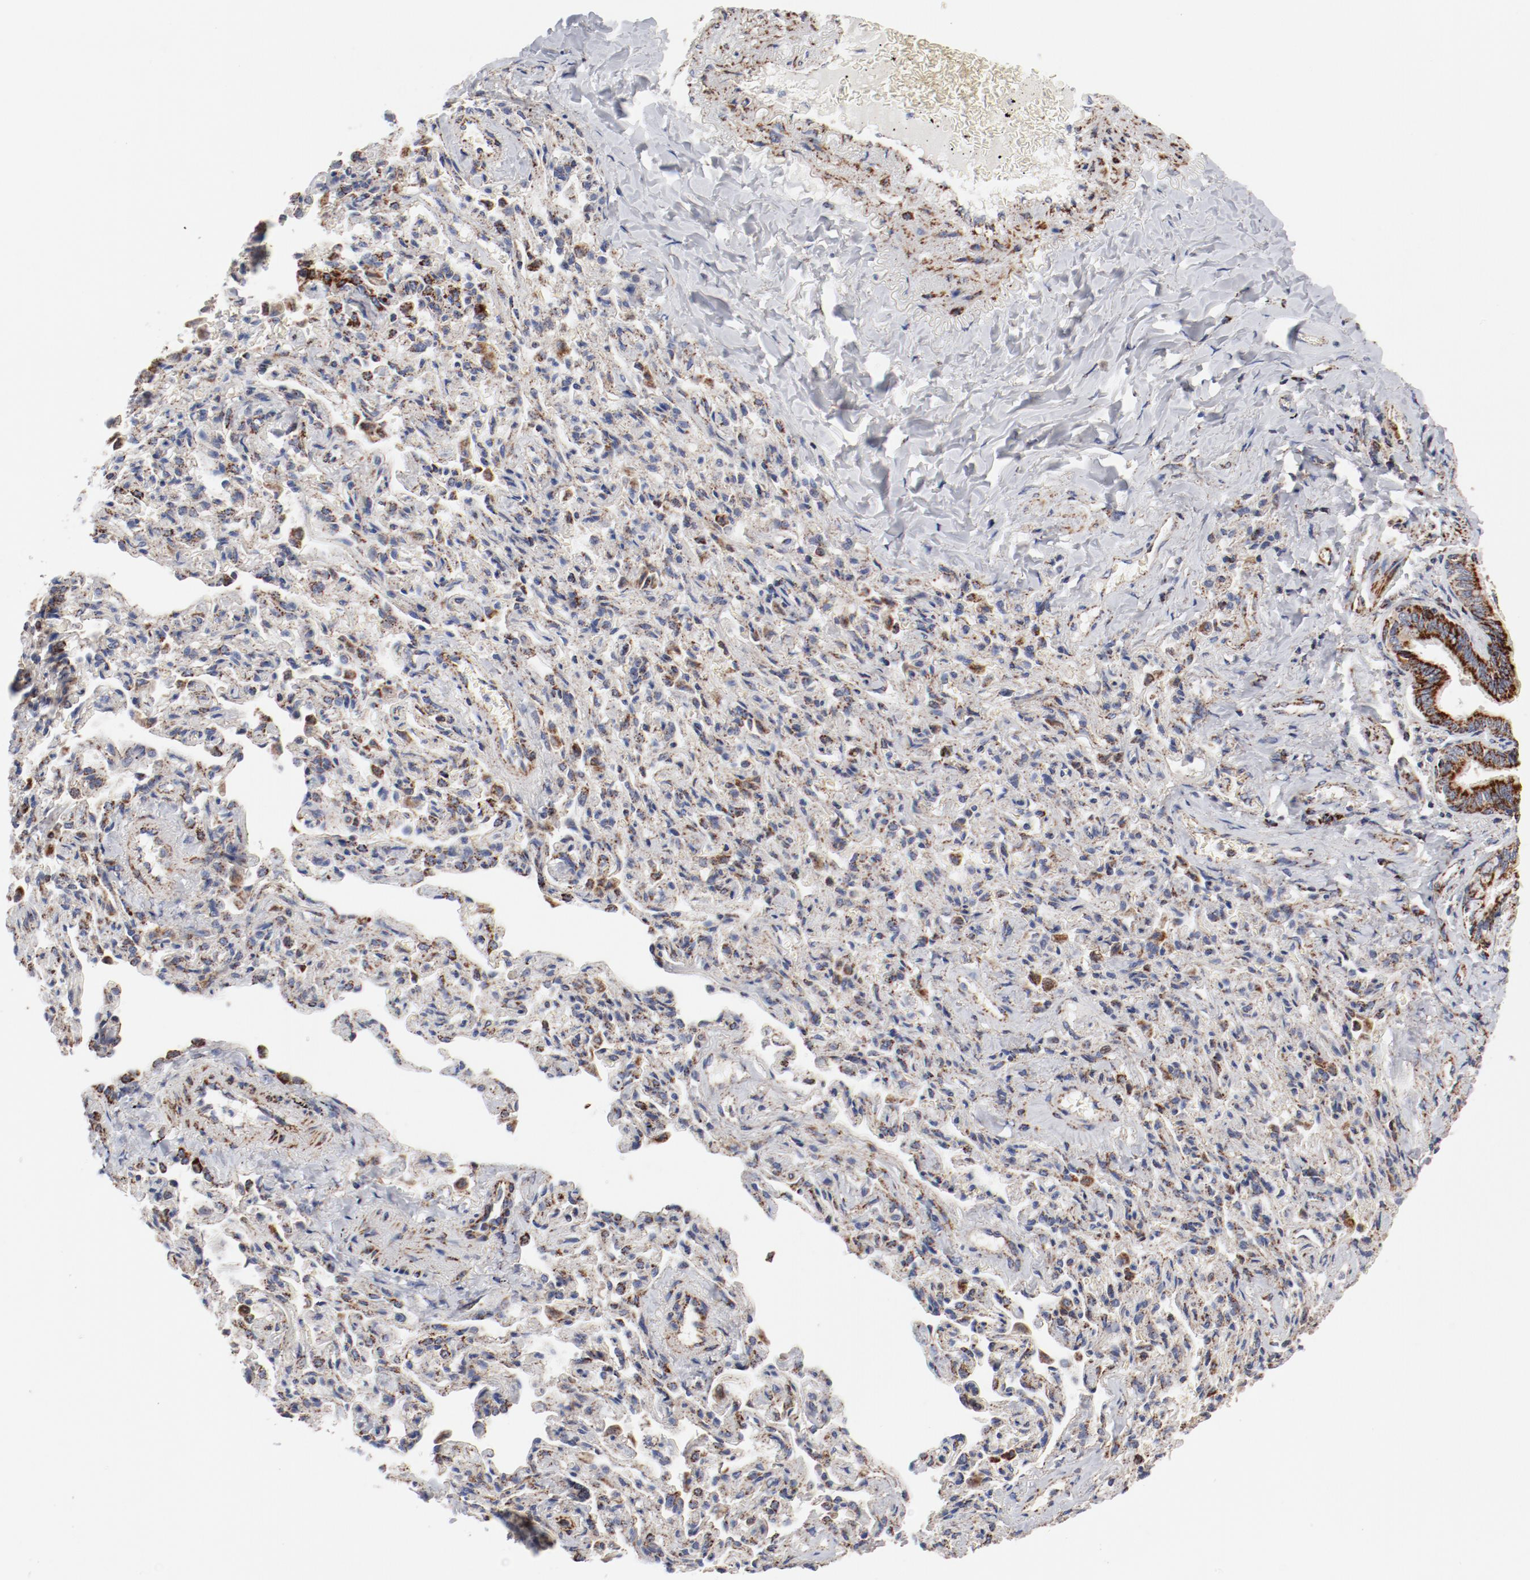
{"staining": {"intensity": "strong", "quantity": ">75%", "location": "cytoplasmic/membranous"}, "tissue": "bronchus", "cell_type": "Respiratory epithelial cells", "image_type": "normal", "snomed": [{"axis": "morphology", "description": "Normal tissue, NOS"}, {"axis": "topography", "description": "Lung"}], "caption": "Immunohistochemical staining of benign bronchus exhibits strong cytoplasmic/membranous protein staining in approximately >75% of respiratory epithelial cells. The staining was performed using DAB (3,3'-diaminobenzidine), with brown indicating positive protein expression. Nuclei are stained blue with hematoxylin.", "gene": "NDUFV2", "patient": {"sex": "male", "age": 64}}